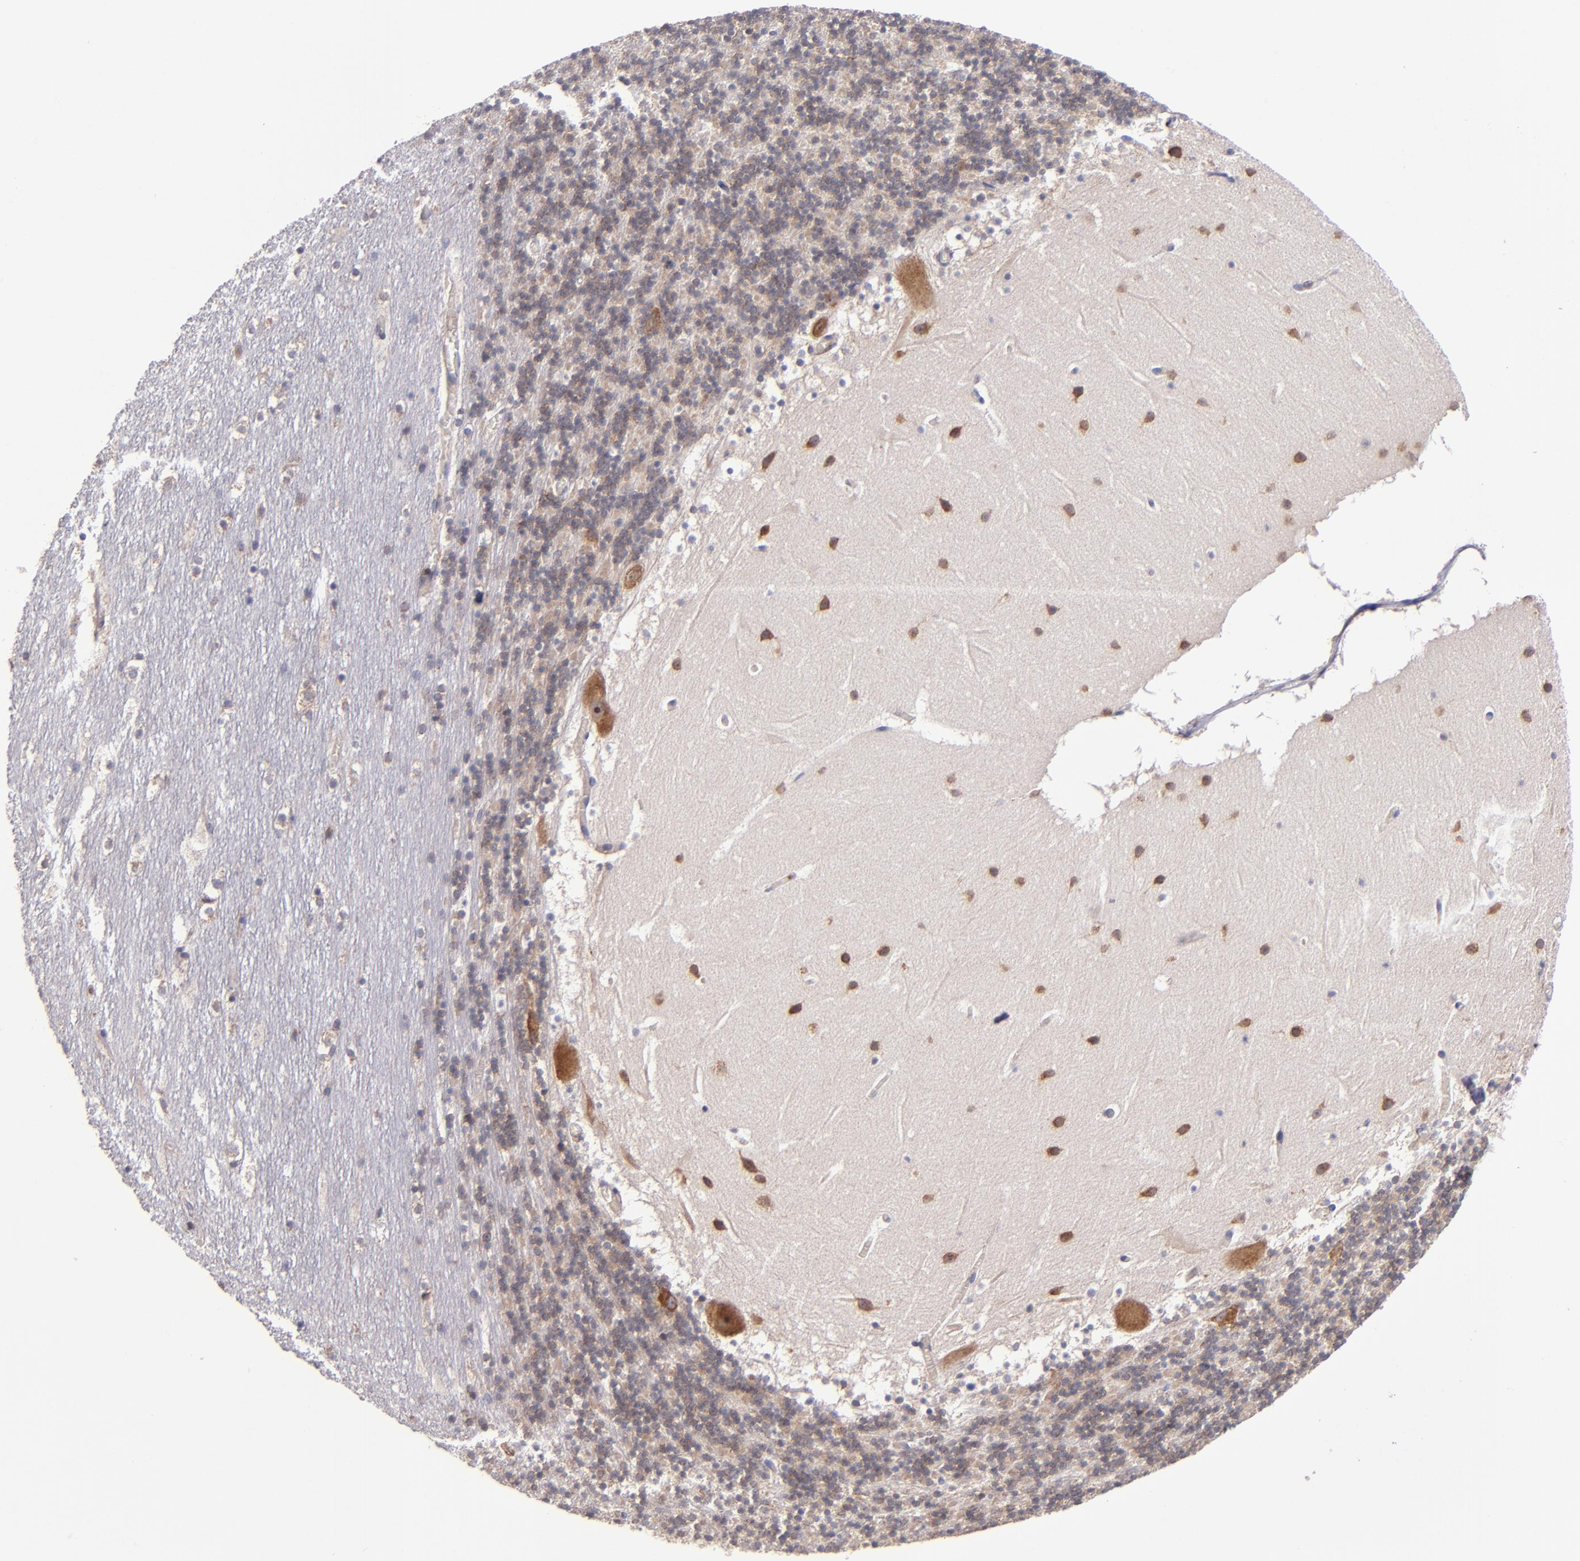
{"staining": {"intensity": "weak", "quantity": "25%-75%", "location": "cytoplasmic/membranous"}, "tissue": "cerebellum", "cell_type": "Cells in granular layer", "image_type": "normal", "snomed": [{"axis": "morphology", "description": "Normal tissue, NOS"}, {"axis": "topography", "description": "Cerebellum"}], "caption": "Approximately 25%-75% of cells in granular layer in benign human cerebellum reveal weak cytoplasmic/membranous protein expression as visualized by brown immunohistochemical staining.", "gene": "EIF4ENIF1", "patient": {"sex": "male", "age": 45}}